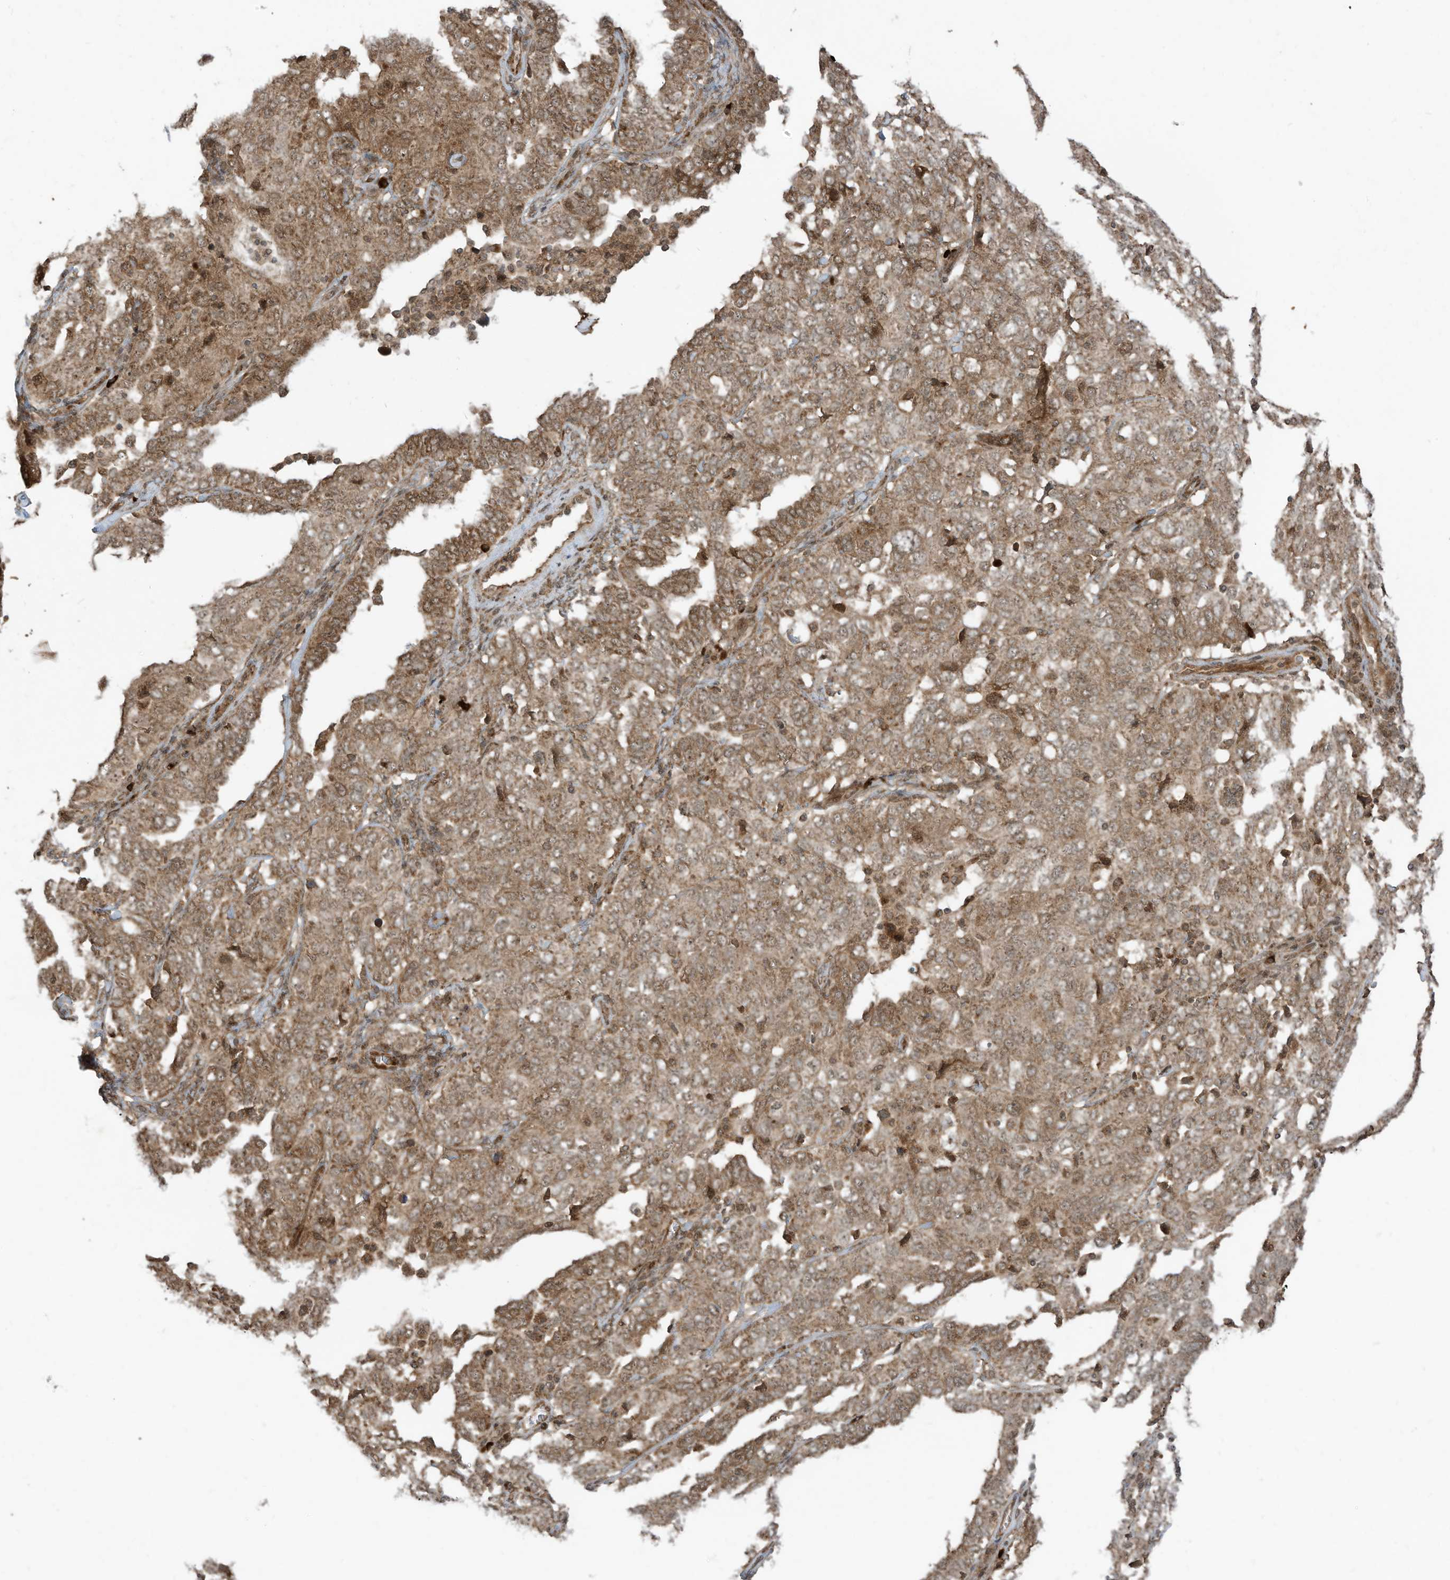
{"staining": {"intensity": "moderate", "quantity": ">75%", "location": "cytoplasmic/membranous"}, "tissue": "ovarian cancer", "cell_type": "Tumor cells", "image_type": "cancer", "snomed": [{"axis": "morphology", "description": "Carcinoma, endometroid"}, {"axis": "topography", "description": "Ovary"}], "caption": "Ovarian cancer (endometroid carcinoma) tissue demonstrates moderate cytoplasmic/membranous staining in approximately >75% of tumor cells, visualized by immunohistochemistry. (DAB (3,3'-diaminobenzidine) IHC with brightfield microscopy, high magnification).", "gene": "TRIM67", "patient": {"sex": "female", "age": 62}}